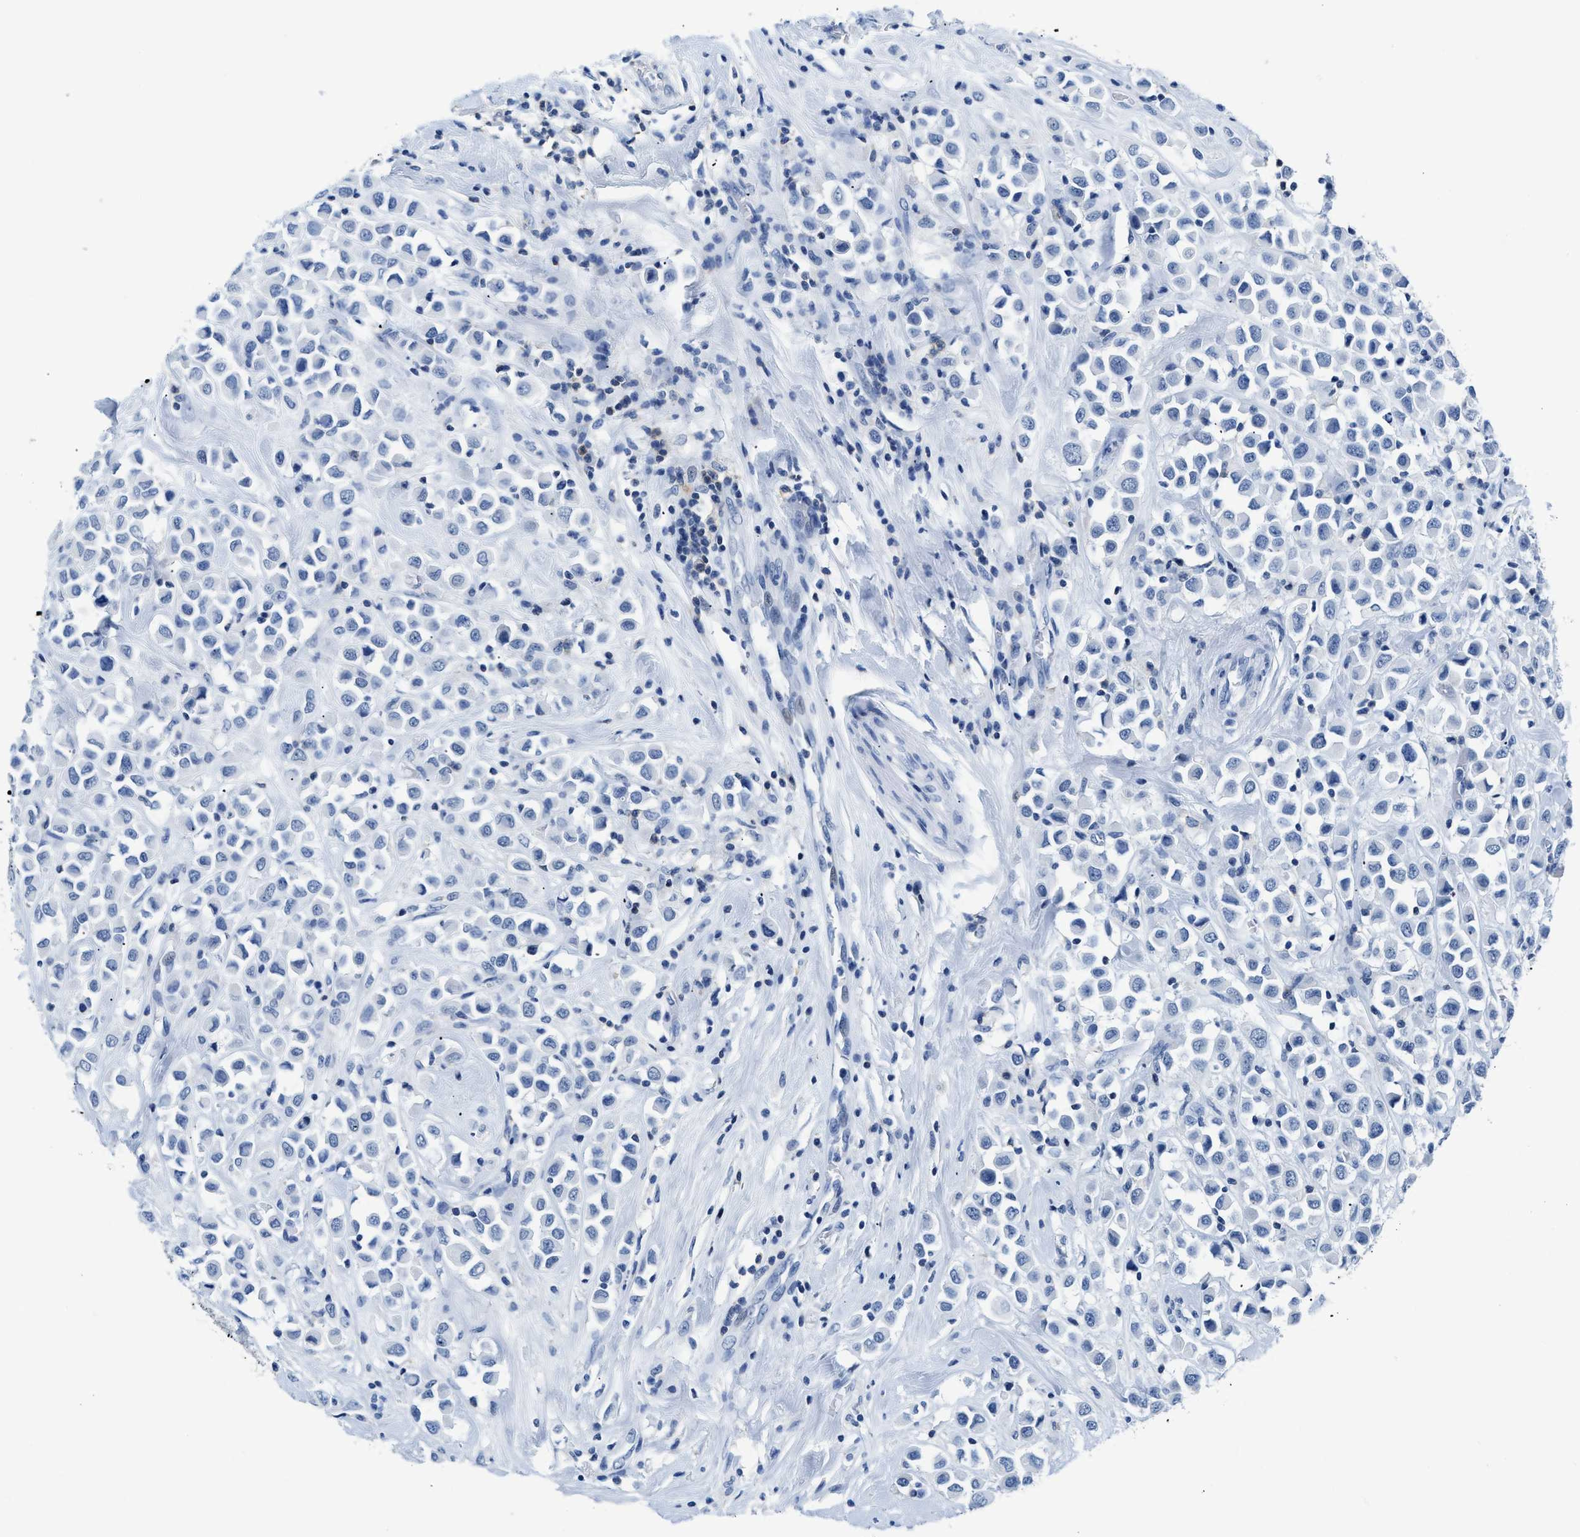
{"staining": {"intensity": "negative", "quantity": "none", "location": "none"}, "tissue": "breast cancer", "cell_type": "Tumor cells", "image_type": "cancer", "snomed": [{"axis": "morphology", "description": "Duct carcinoma"}, {"axis": "topography", "description": "Breast"}], "caption": "Immunohistochemical staining of human infiltrating ductal carcinoma (breast) reveals no significant positivity in tumor cells.", "gene": "NFATC2", "patient": {"sex": "female", "age": 61}}